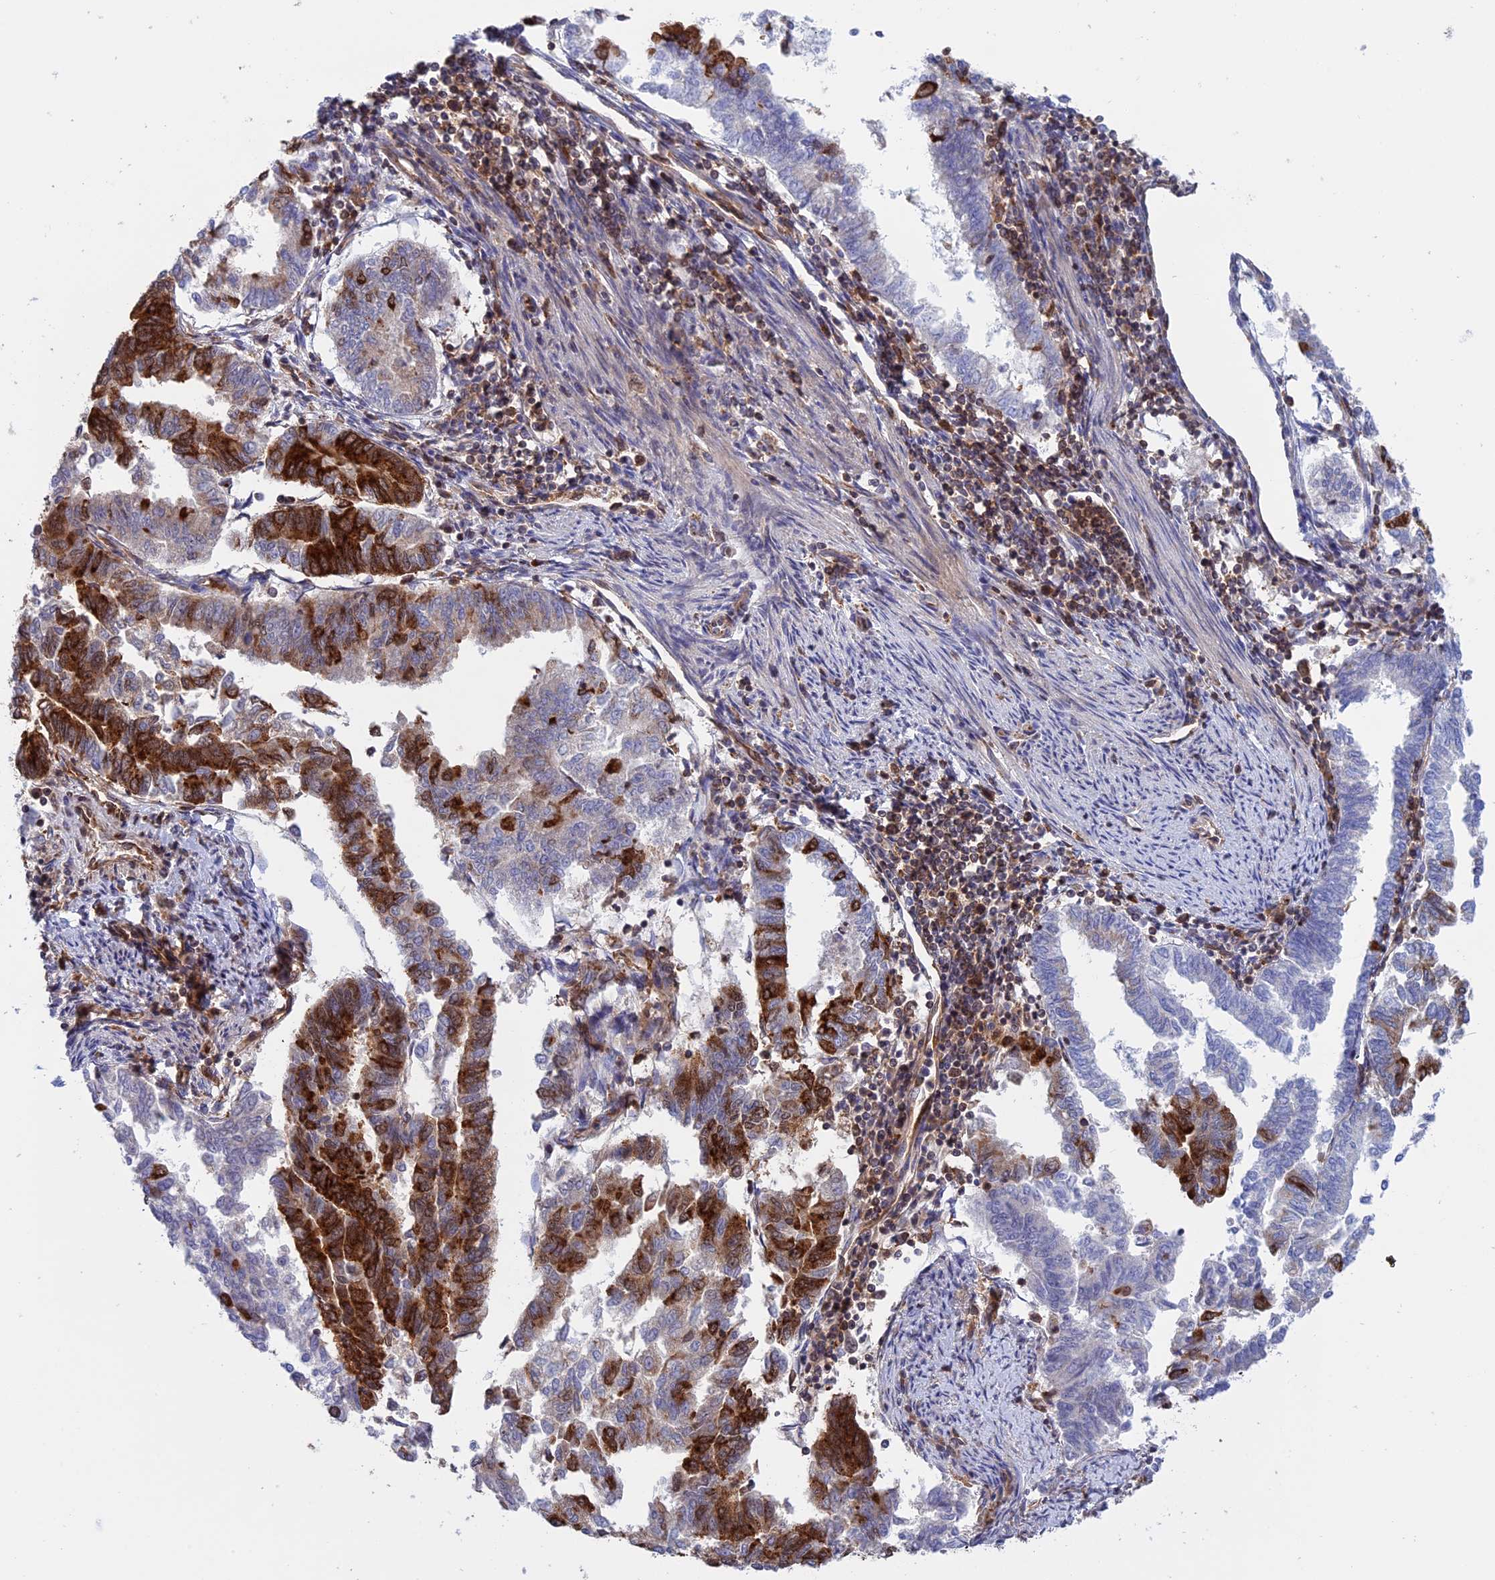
{"staining": {"intensity": "strong", "quantity": "25%-75%", "location": "cytoplasmic/membranous"}, "tissue": "endometrial cancer", "cell_type": "Tumor cells", "image_type": "cancer", "snomed": [{"axis": "morphology", "description": "Adenocarcinoma, NOS"}, {"axis": "topography", "description": "Endometrium"}], "caption": "A brown stain labels strong cytoplasmic/membranous staining of a protein in adenocarcinoma (endometrial) tumor cells.", "gene": "CLINT1", "patient": {"sex": "female", "age": 79}}